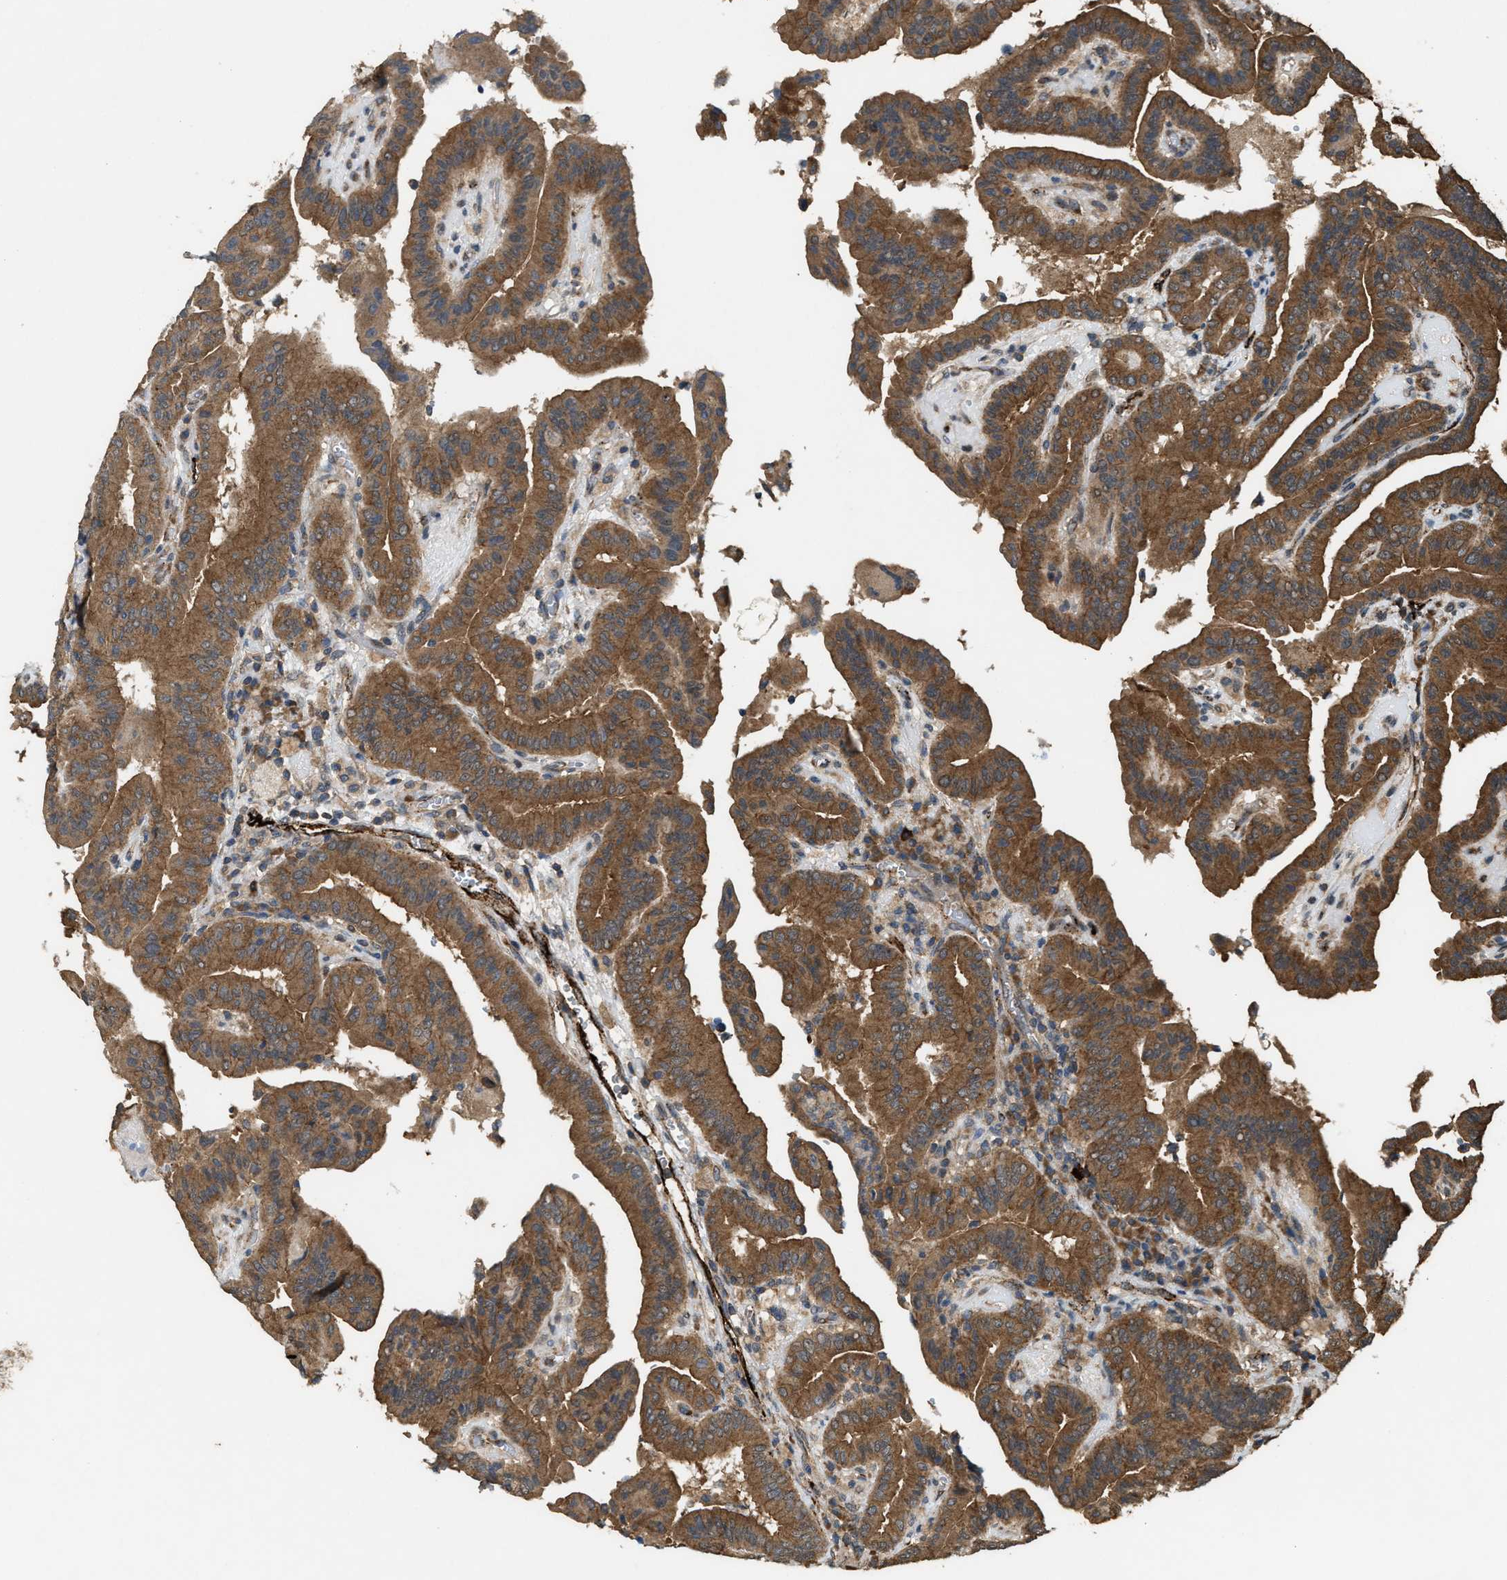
{"staining": {"intensity": "moderate", "quantity": ">75%", "location": "cytoplasmic/membranous"}, "tissue": "thyroid cancer", "cell_type": "Tumor cells", "image_type": "cancer", "snomed": [{"axis": "morphology", "description": "Papillary adenocarcinoma, NOS"}, {"axis": "topography", "description": "Thyroid gland"}], "caption": "Immunohistochemistry of human thyroid cancer (papillary adenocarcinoma) reveals medium levels of moderate cytoplasmic/membranous expression in approximately >75% of tumor cells. Immunohistochemistry stains the protein of interest in brown and the nuclei are stained blue.", "gene": "ARHGEF5", "patient": {"sex": "male", "age": 33}}